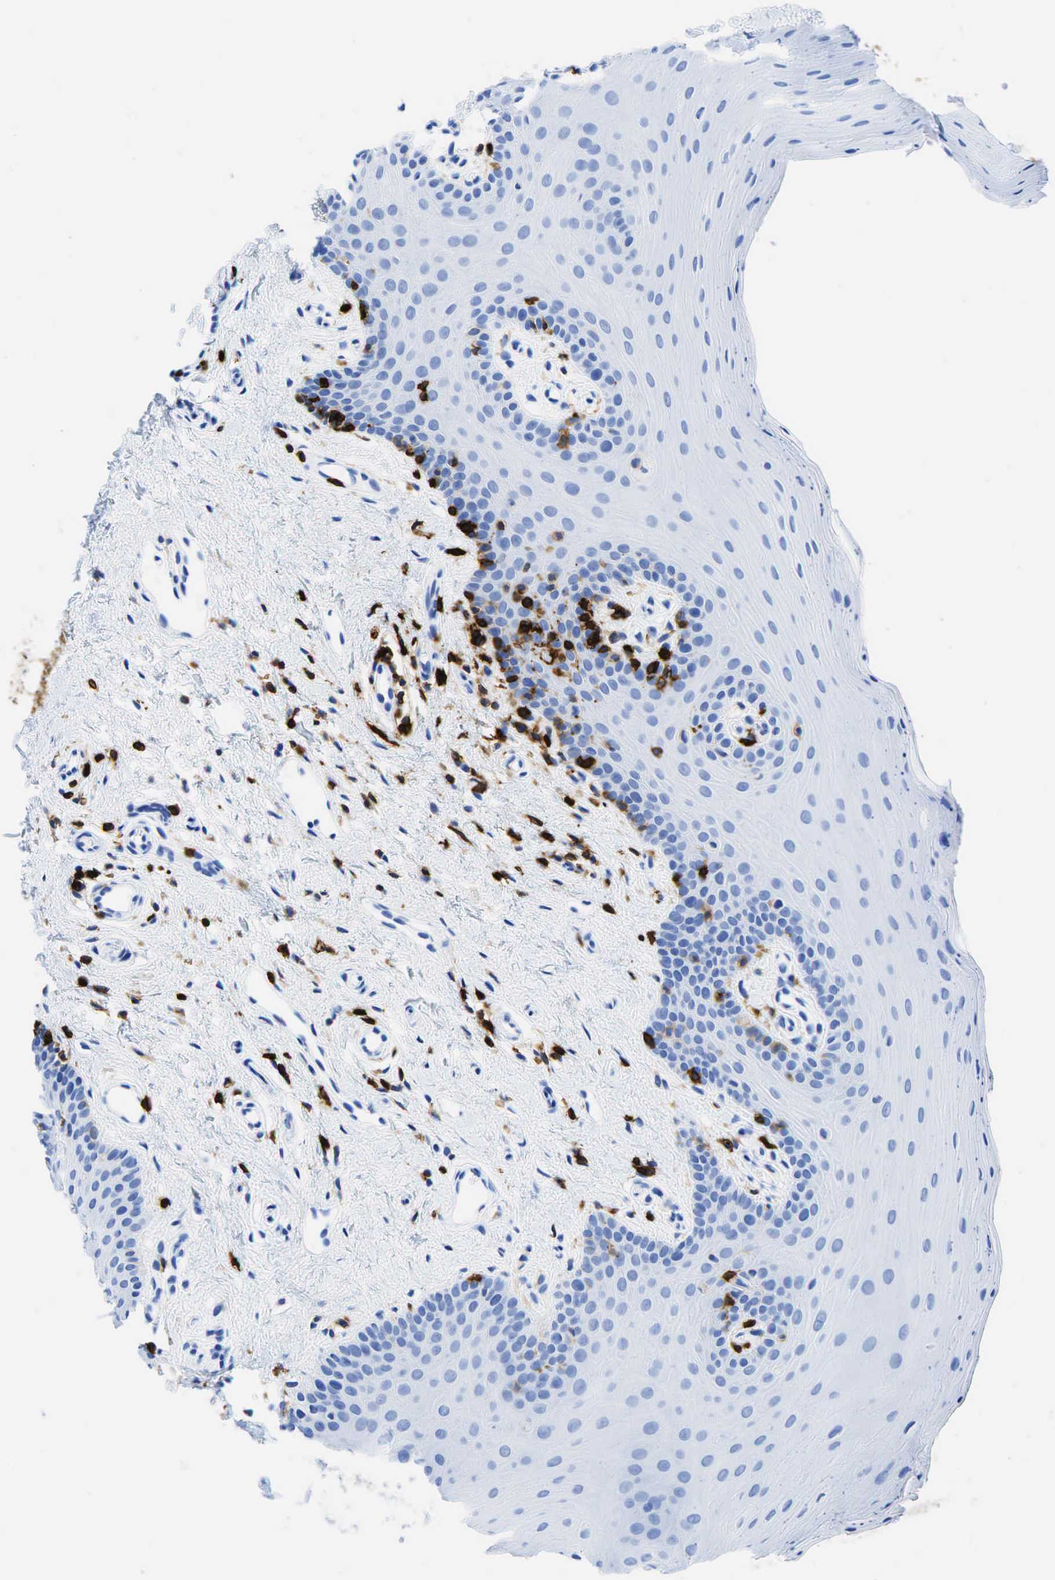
{"staining": {"intensity": "negative", "quantity": "none", "location": "none"}, "tissue": "oral mucosa", "cell_type": "Squamous epithelial cells", "image_type": "normal", "snomed": [{"axis": "morphology", "description": "Normal tissue, NOS"}, {"axis": "topography", "description": "Oral tissue"}], "caption": "Protein analysis of normal oral mucosa demonstrates no significant staining in squamous epithelial cells.", "gene": "PTPRC", "patient": {"sex": "male", "age": 14}}